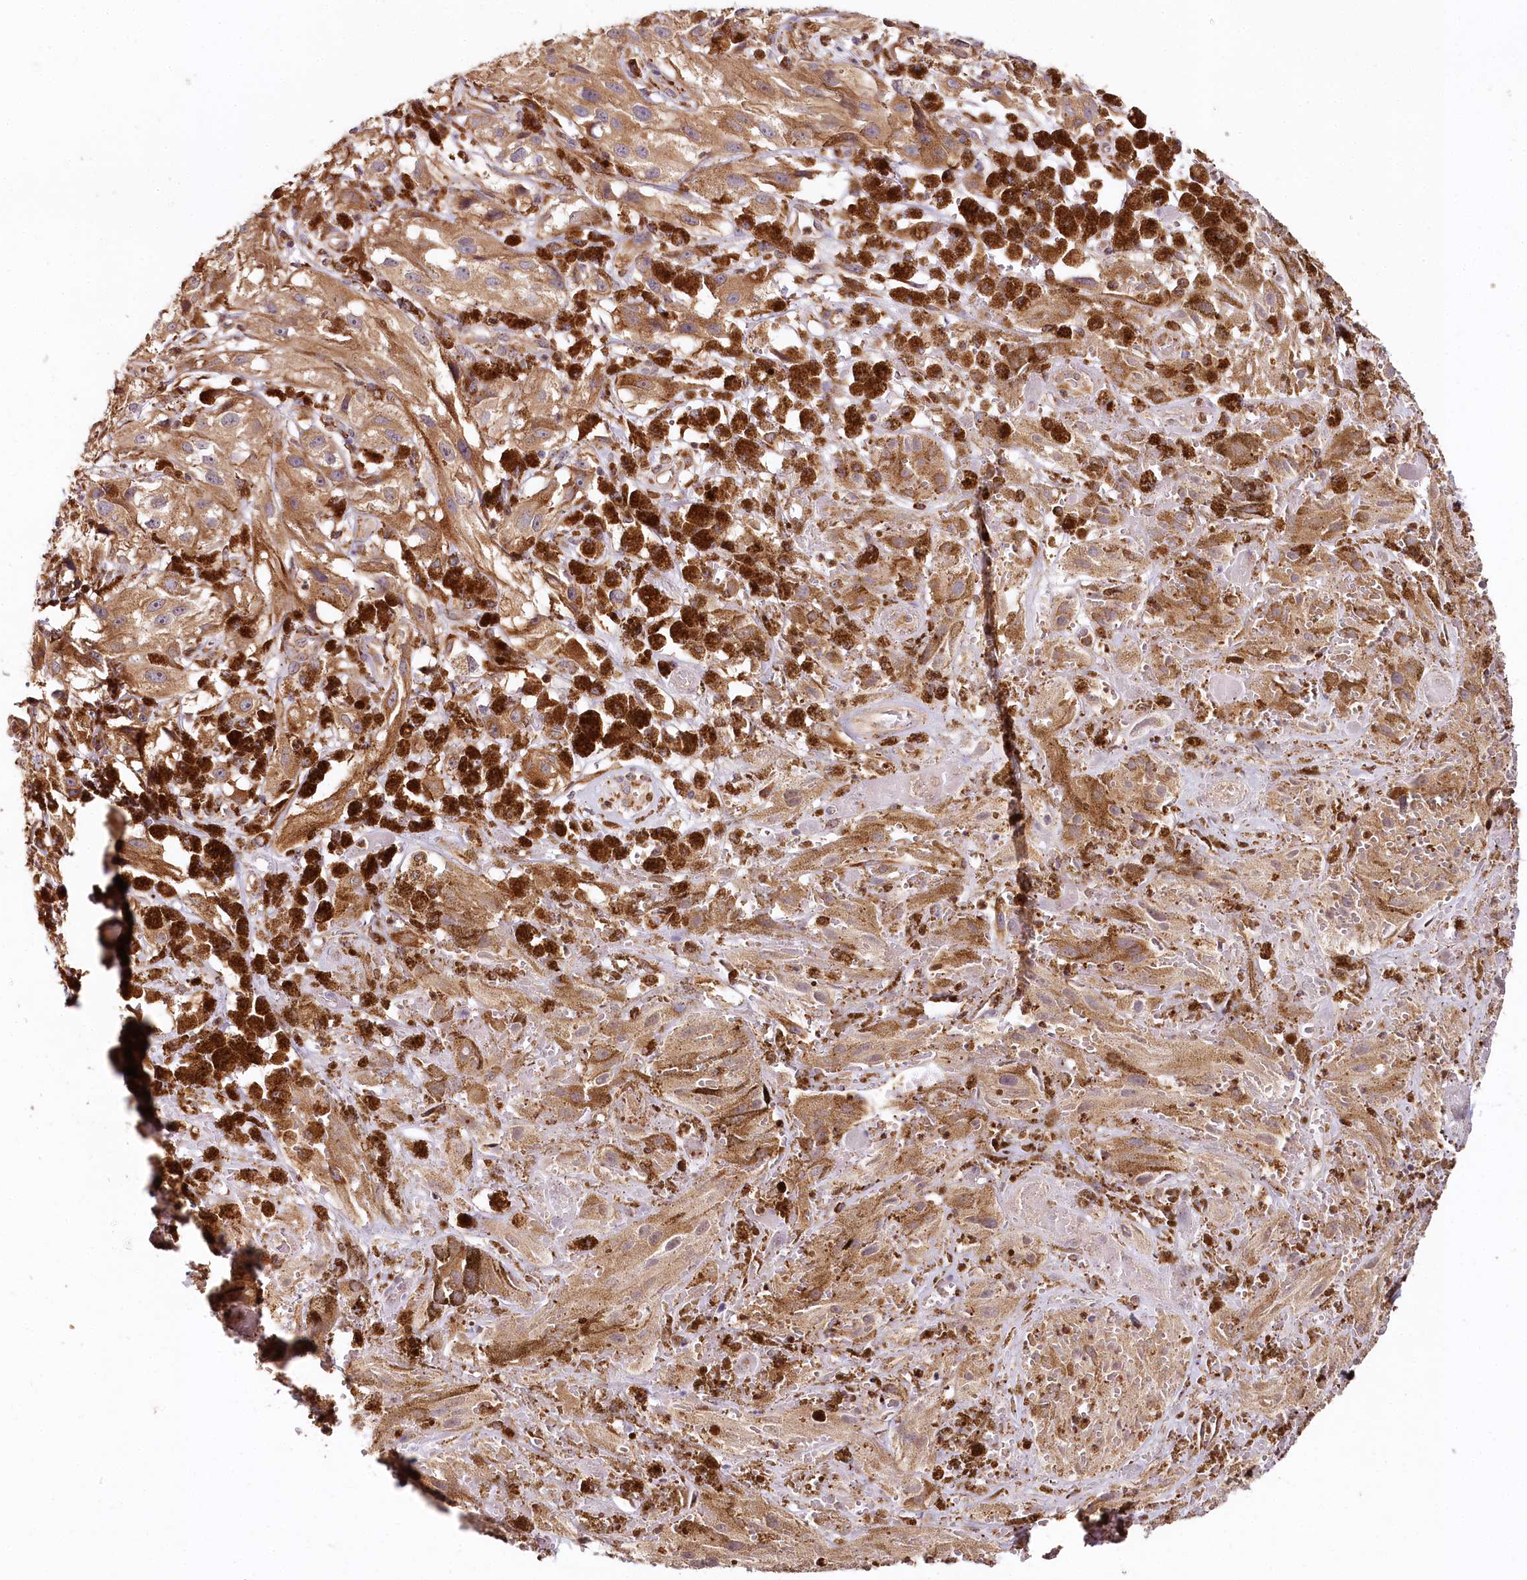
{"staining": {"intensity": "moderate", "quantity": ">75%", "location": "cytoplasmic/membranous"}, "tissue": "melanoma", "cell_type": "Tumor cells", "image_type": "cancer", "snomed": [{"axis": "morphology", "description": "Malignant melanoma, NOS"}, {"axis": "topography", "description": "Skin"}], "caption": "The image reveals immunohistochemical staining of malignant melanoma. There is moderate cytoplasmic/membranous positivity is present in approximately >75% of tumor cells.", "gene": "VEGFA", "patient": {"sex": "male", "age": 88}}